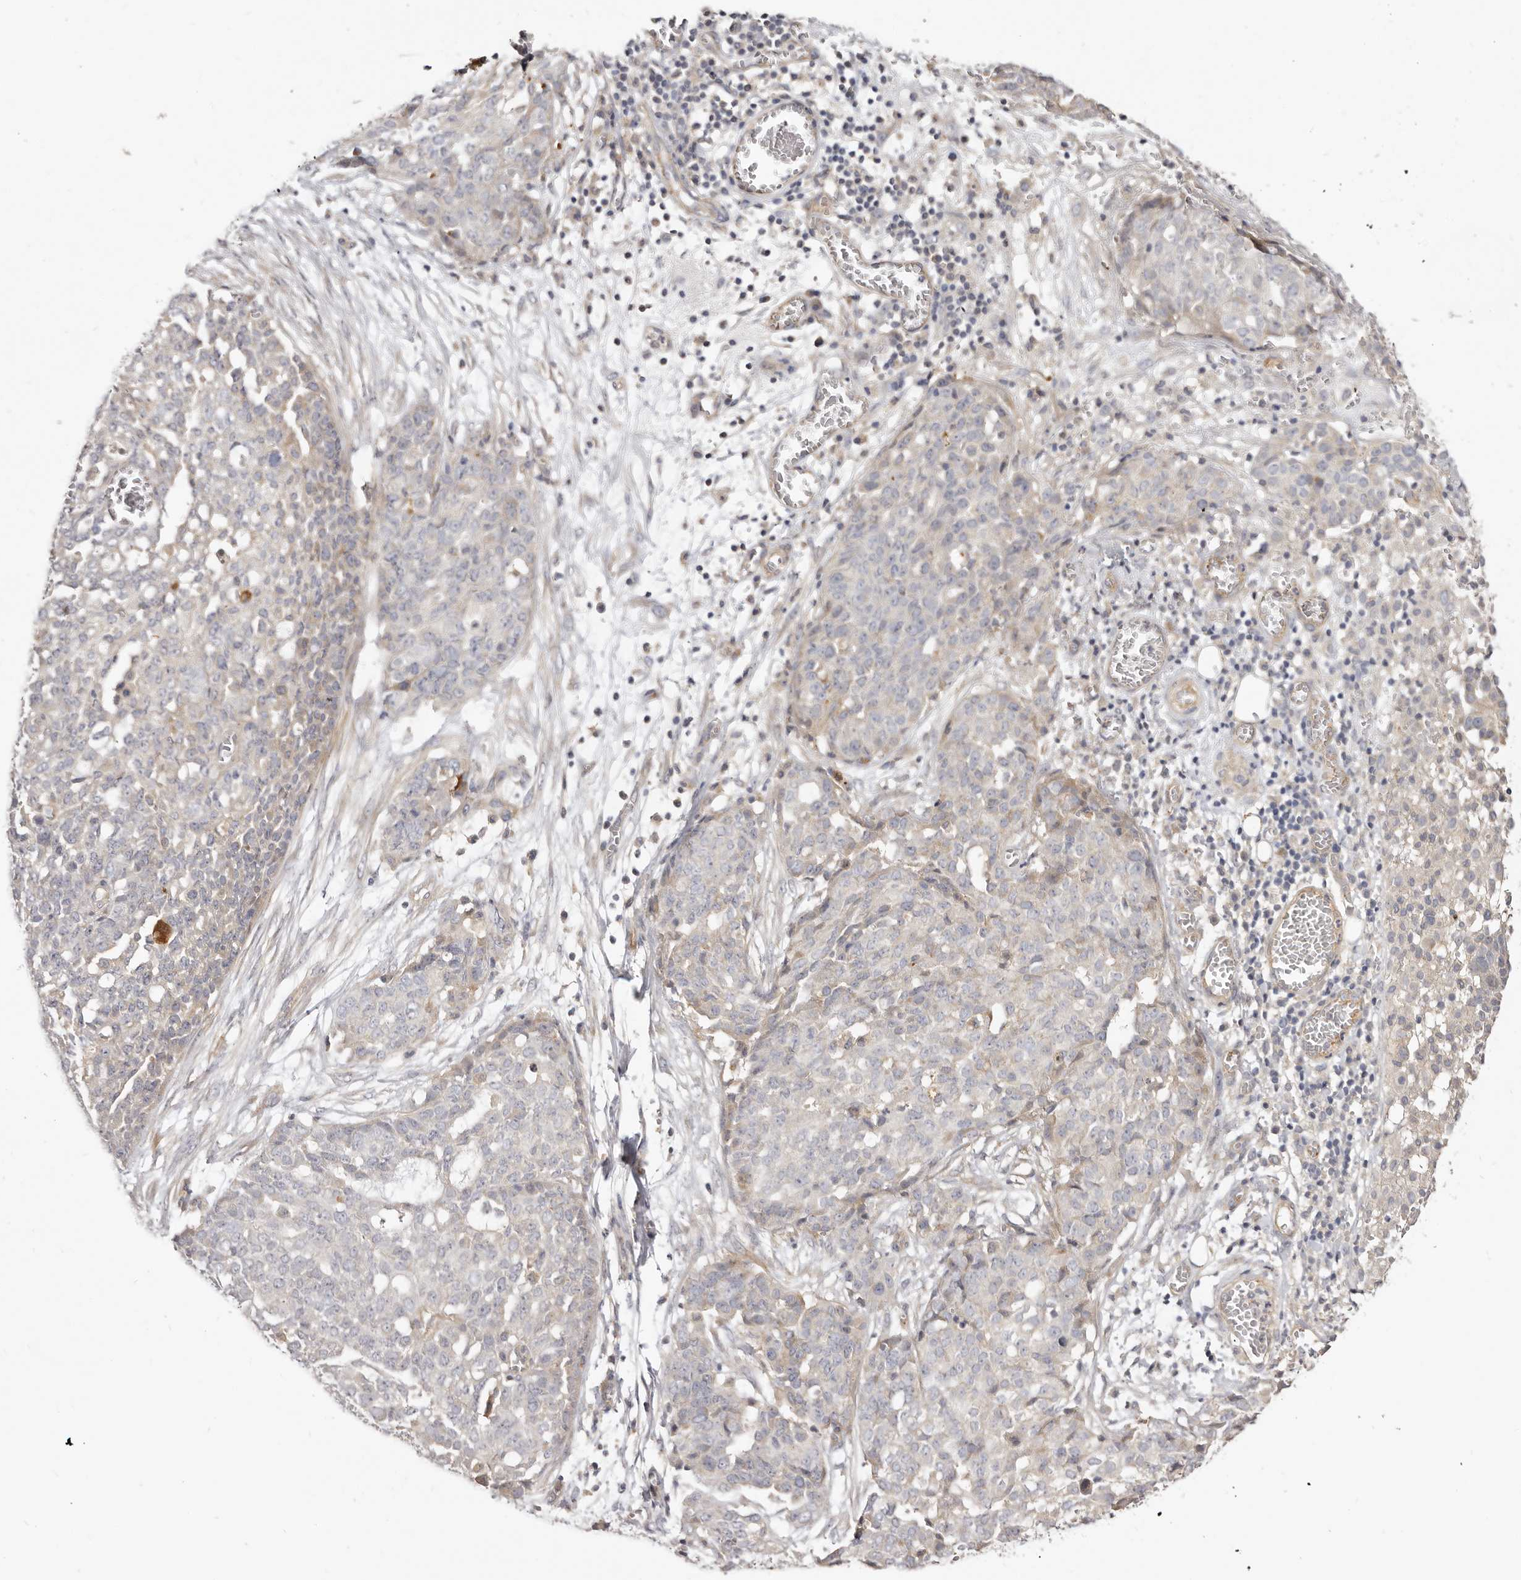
{"staining": {"intensity": "negative", "quantity": "none", "location": "none"}, "tissue": "ovarian cancer", "cell_type": "Tumor cells", "image_type": "cancer", "snomed": [{"axis": "morphology", "description": "Cystadenocarcinoma, serous, NOS"}, {"axis": "topography", "description": "Soft tissue"}, {"axis": "topography", "description": "Ovary"}], "caption": "The IHC micrograph has no significant expression in tumor cells of ovarian serous cystadenocarcinoma tissue.", "gene": "ADAMTS9", "patient": {"sex": "female", "age": 57}}